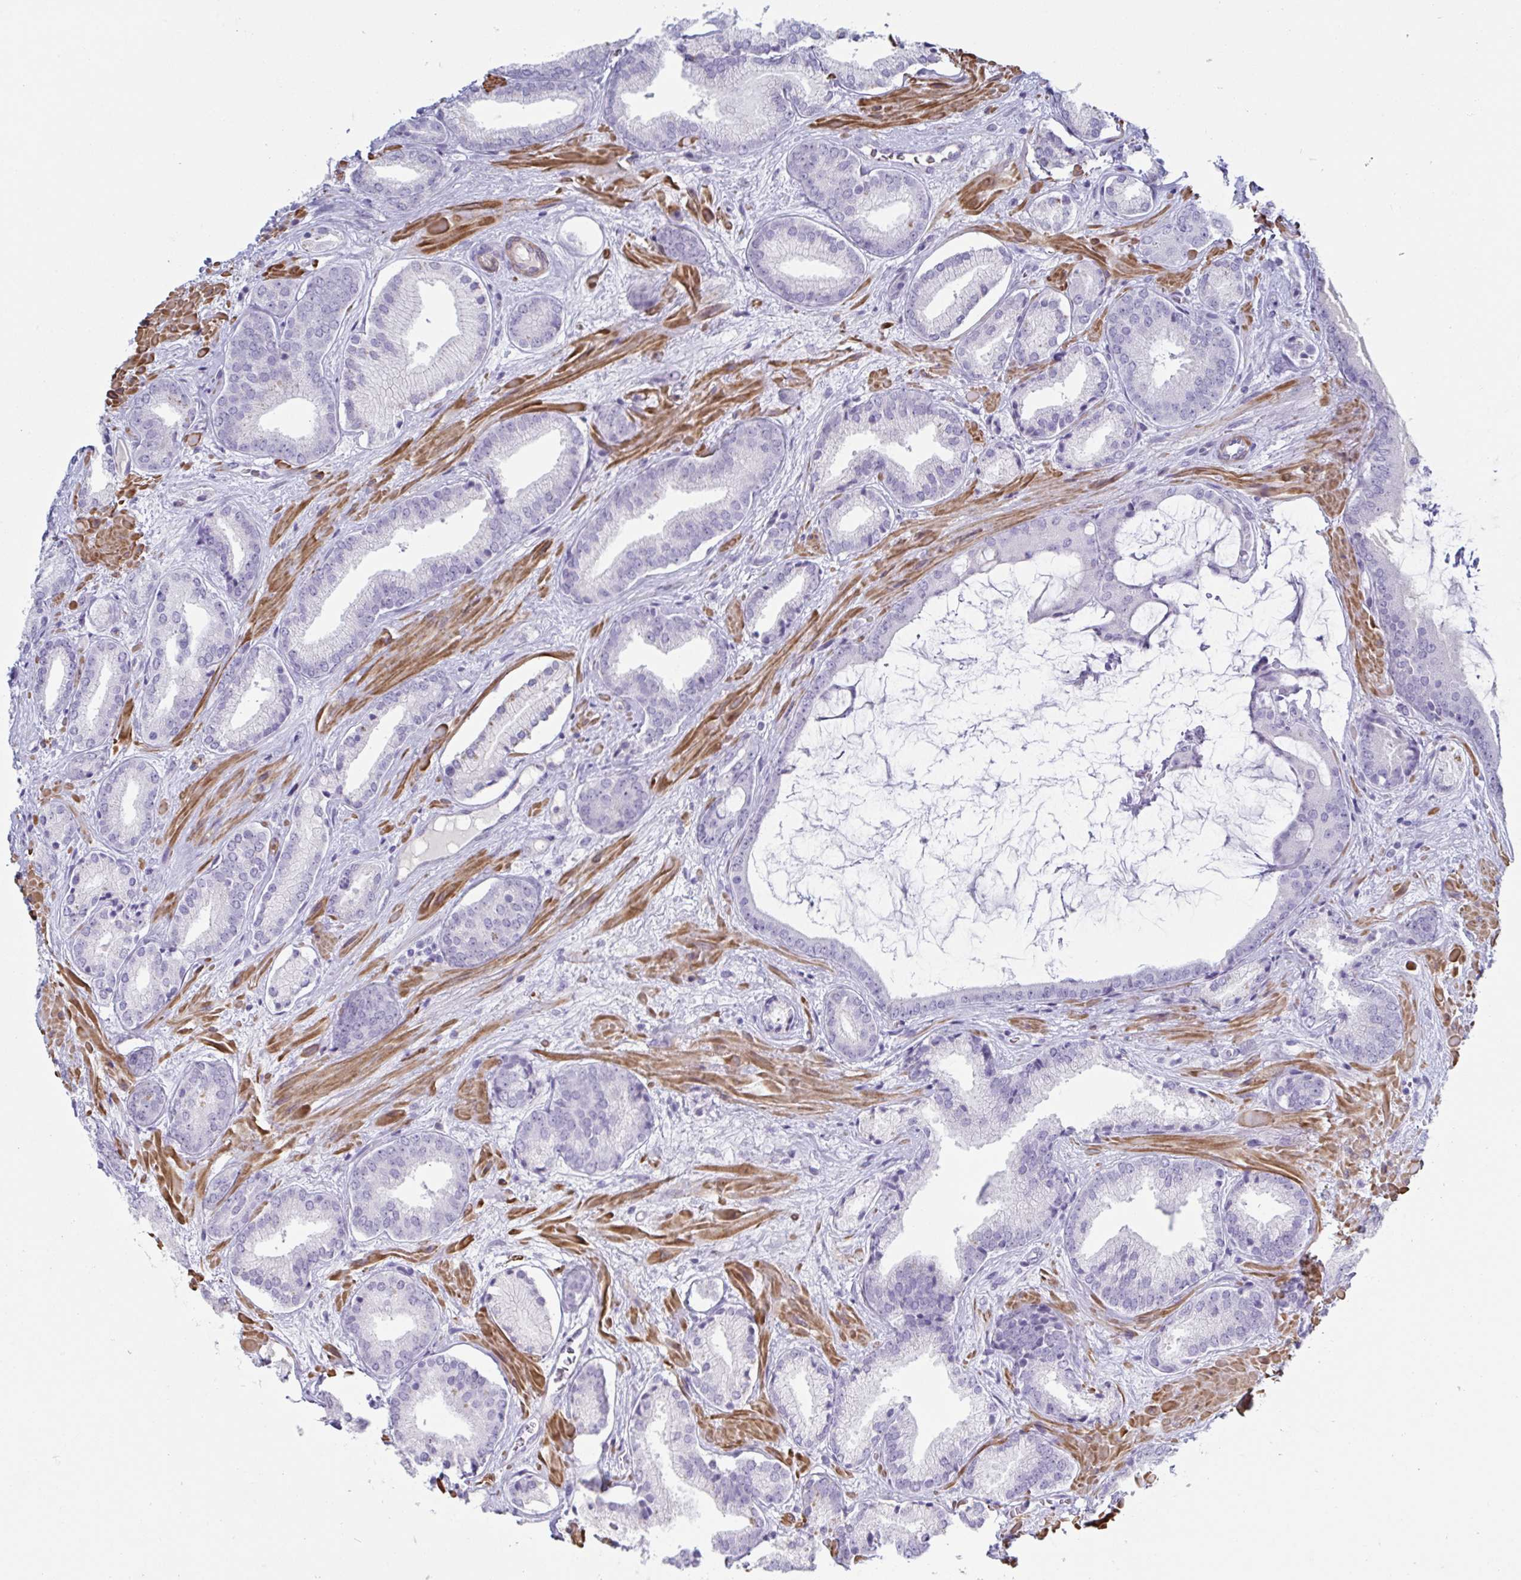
{"staining": {"intensity": "negative", "quantity": "none", "location": "none"}, "tissue": "prostate cancer", "cell_type": "Tumor cells", "image_type": "cancer", "snomed": [{"axis": "morphology", "description": "Adenocarcinoma, High grade"}, {"axis": "topography", "description": "Prostate"}], "caption": "DAB (3,3'-diaminobenzidine) immunohistochemical staining of human prostate adenocarcinoma (high-grade) displays no significant staining in tumor cells.", "gene": "OR5P3", "patient": {"sex": "male", "age": 56}}